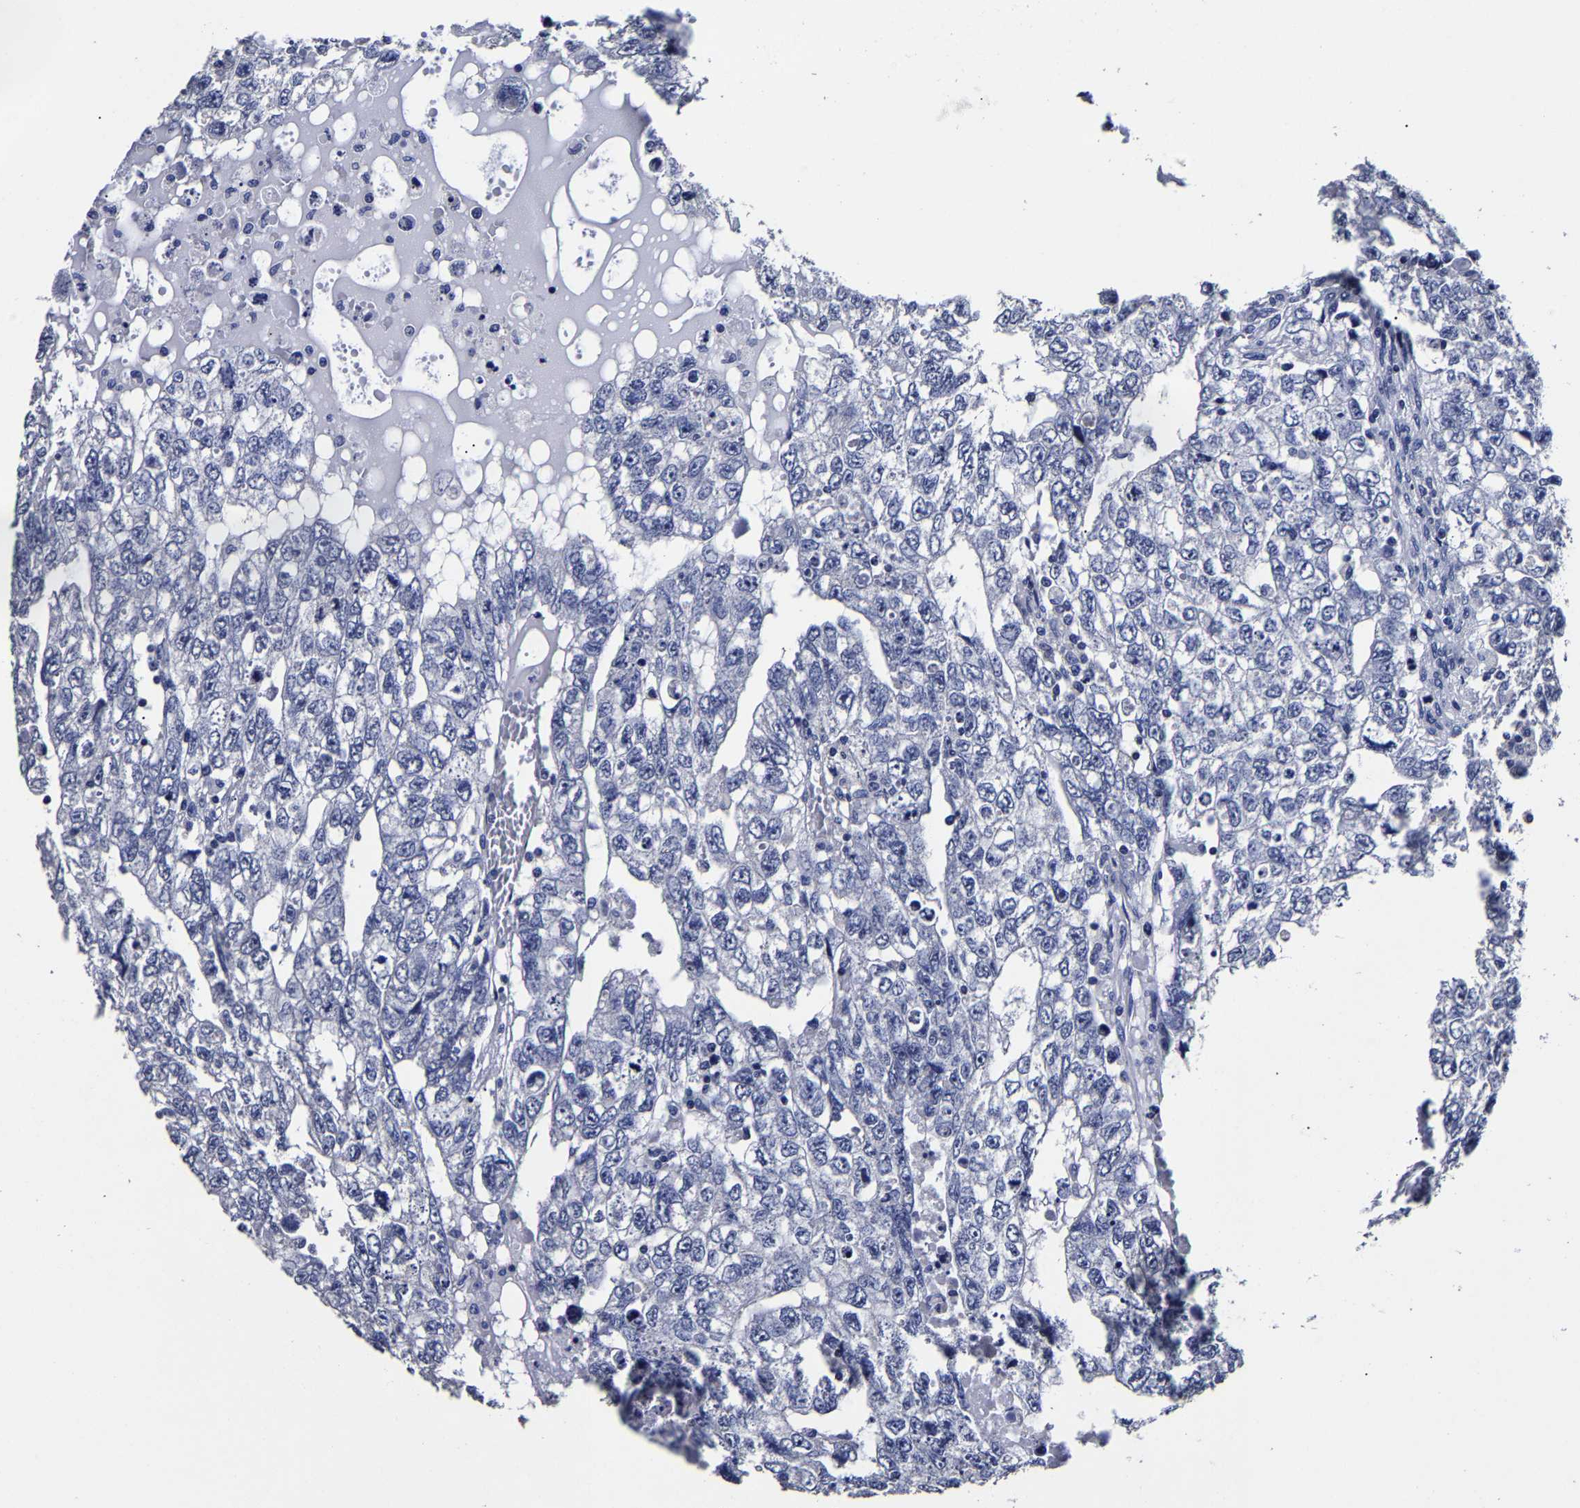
{"staining": {"intensity": "negative", "quantity": "none", "location": "none"}, "tissue": "testis cancer", "cell_type": "Tumor cells", "image_type": "cancer", "snomed": [{"axis": "morphology", "description": "Carcinoma, Embryonal, NOS"}, {"axis": "topography", "description": "Testis"}], "caption": "IHC photomicrograph of neoplastic tissue: testis cancer (embryonal carcinoma) stained with DAB demonstrates no significant protein expression in tumor cells.", "gene": "AKAP4", "patient": {"sex": "male", "age": 36}}